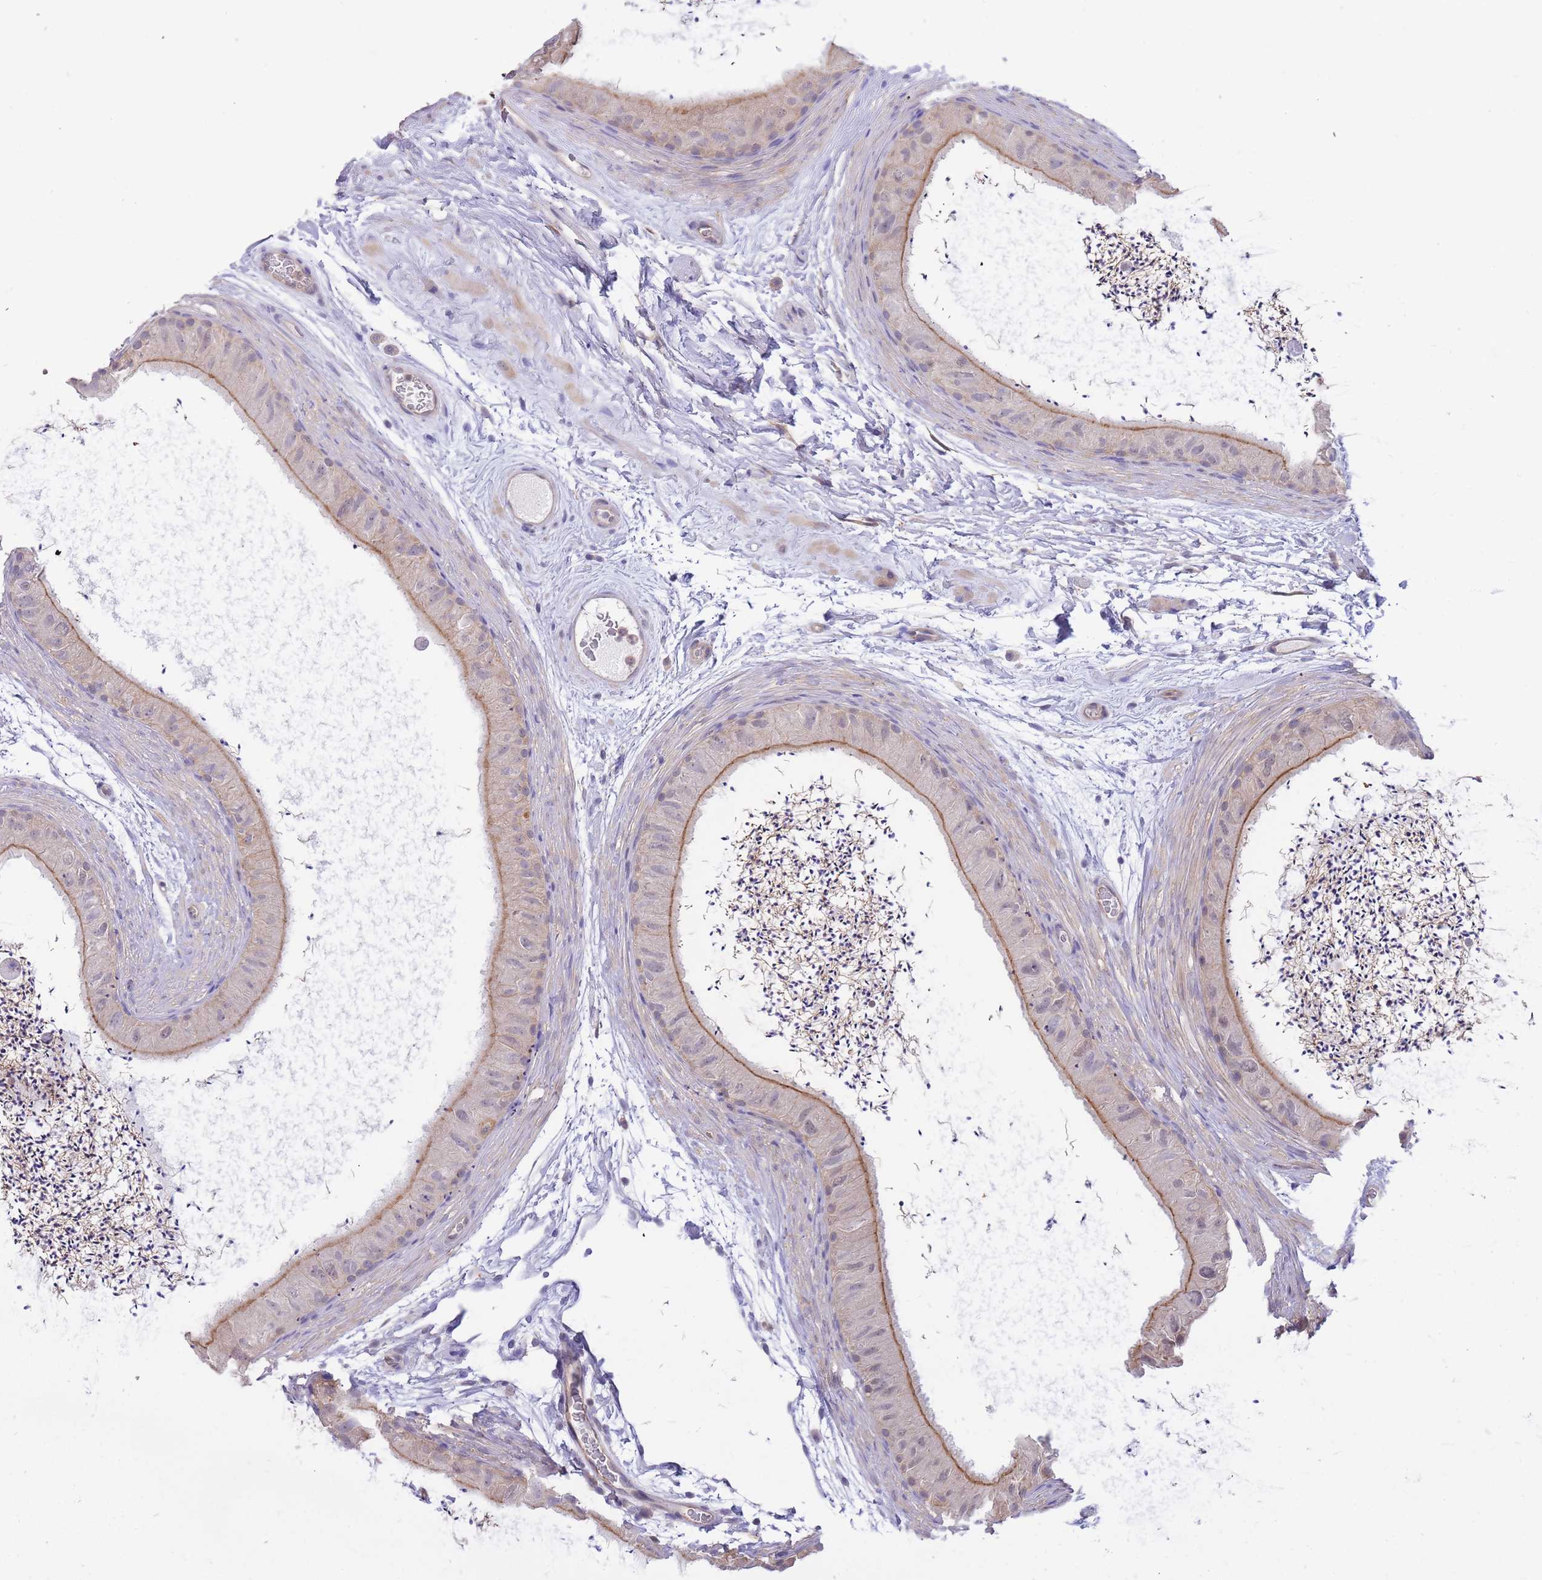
{"staining": {"intensity": "weak", "quantity": "25%-75%", "location": "cytoplasmic/membranous"}, "tissue": "epididymis", "cell_type": "Glandular cells", "image_type": "normal", "snomed": [{"axis": "morphology", "description": "Normal tissue, NOS"}, {"axis": "topography", "description": "Epididymis"}], "caption": "Immunohistochemical staining of unremarkable human epididymis shows low levels of weak cytoplasmic/membranous positivity in approximately 25%-75% of glandular cells. (IHC, brightfield microscopy, high magnification).", "gene": "SMC6", "patient": {"sex": "male", "age": 50}}